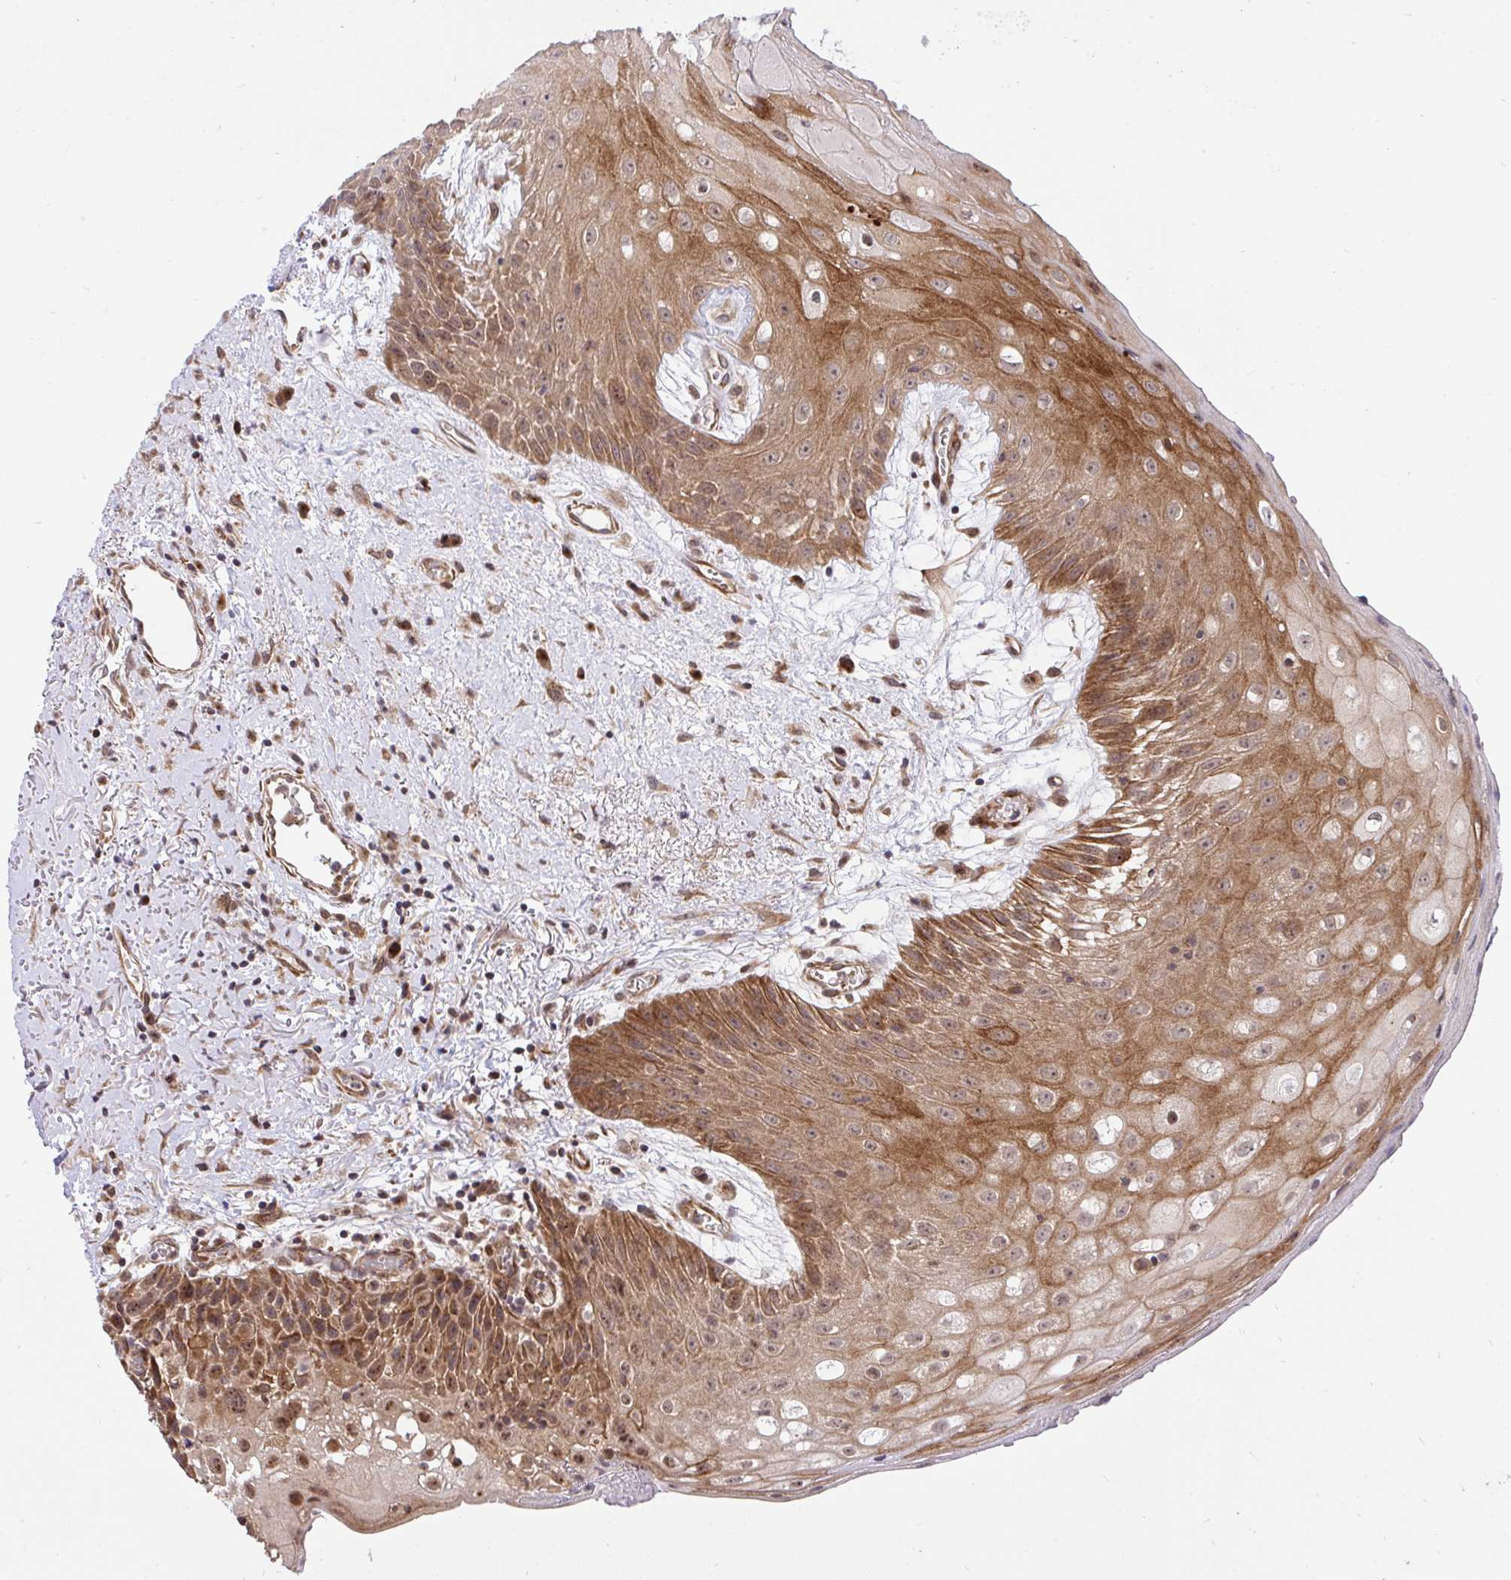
{"staining": {"intensity": "moderate", "quantity": ">75%", "location": "cytoplasmic/membranous"}, "tissue": "oral mucosa", "cell_type": "Squamous epithelial cells", "image_type": "normal", "snomed": [{"axis": "morphology", "description": "Normal tissue, NOS"}, {"axis": "morphology", "description": "Squamous cell carcinoma, NOS"}, {"axis": "topography", "description": "Oral tissue"}, {"axis": "topography", "description": "Peripheral nerve tissue"}, {"axis": "topography", "description": "Head-Neck"}], "caption": "This is an image of immunohistochemistry staining of unremarkable oral mucosa, which shows moderate expression in the cytoplasmic/membranous of squamous epithelial cells.", "gene": "ERI1", "patient": {"sex": "female", "age": 59}}